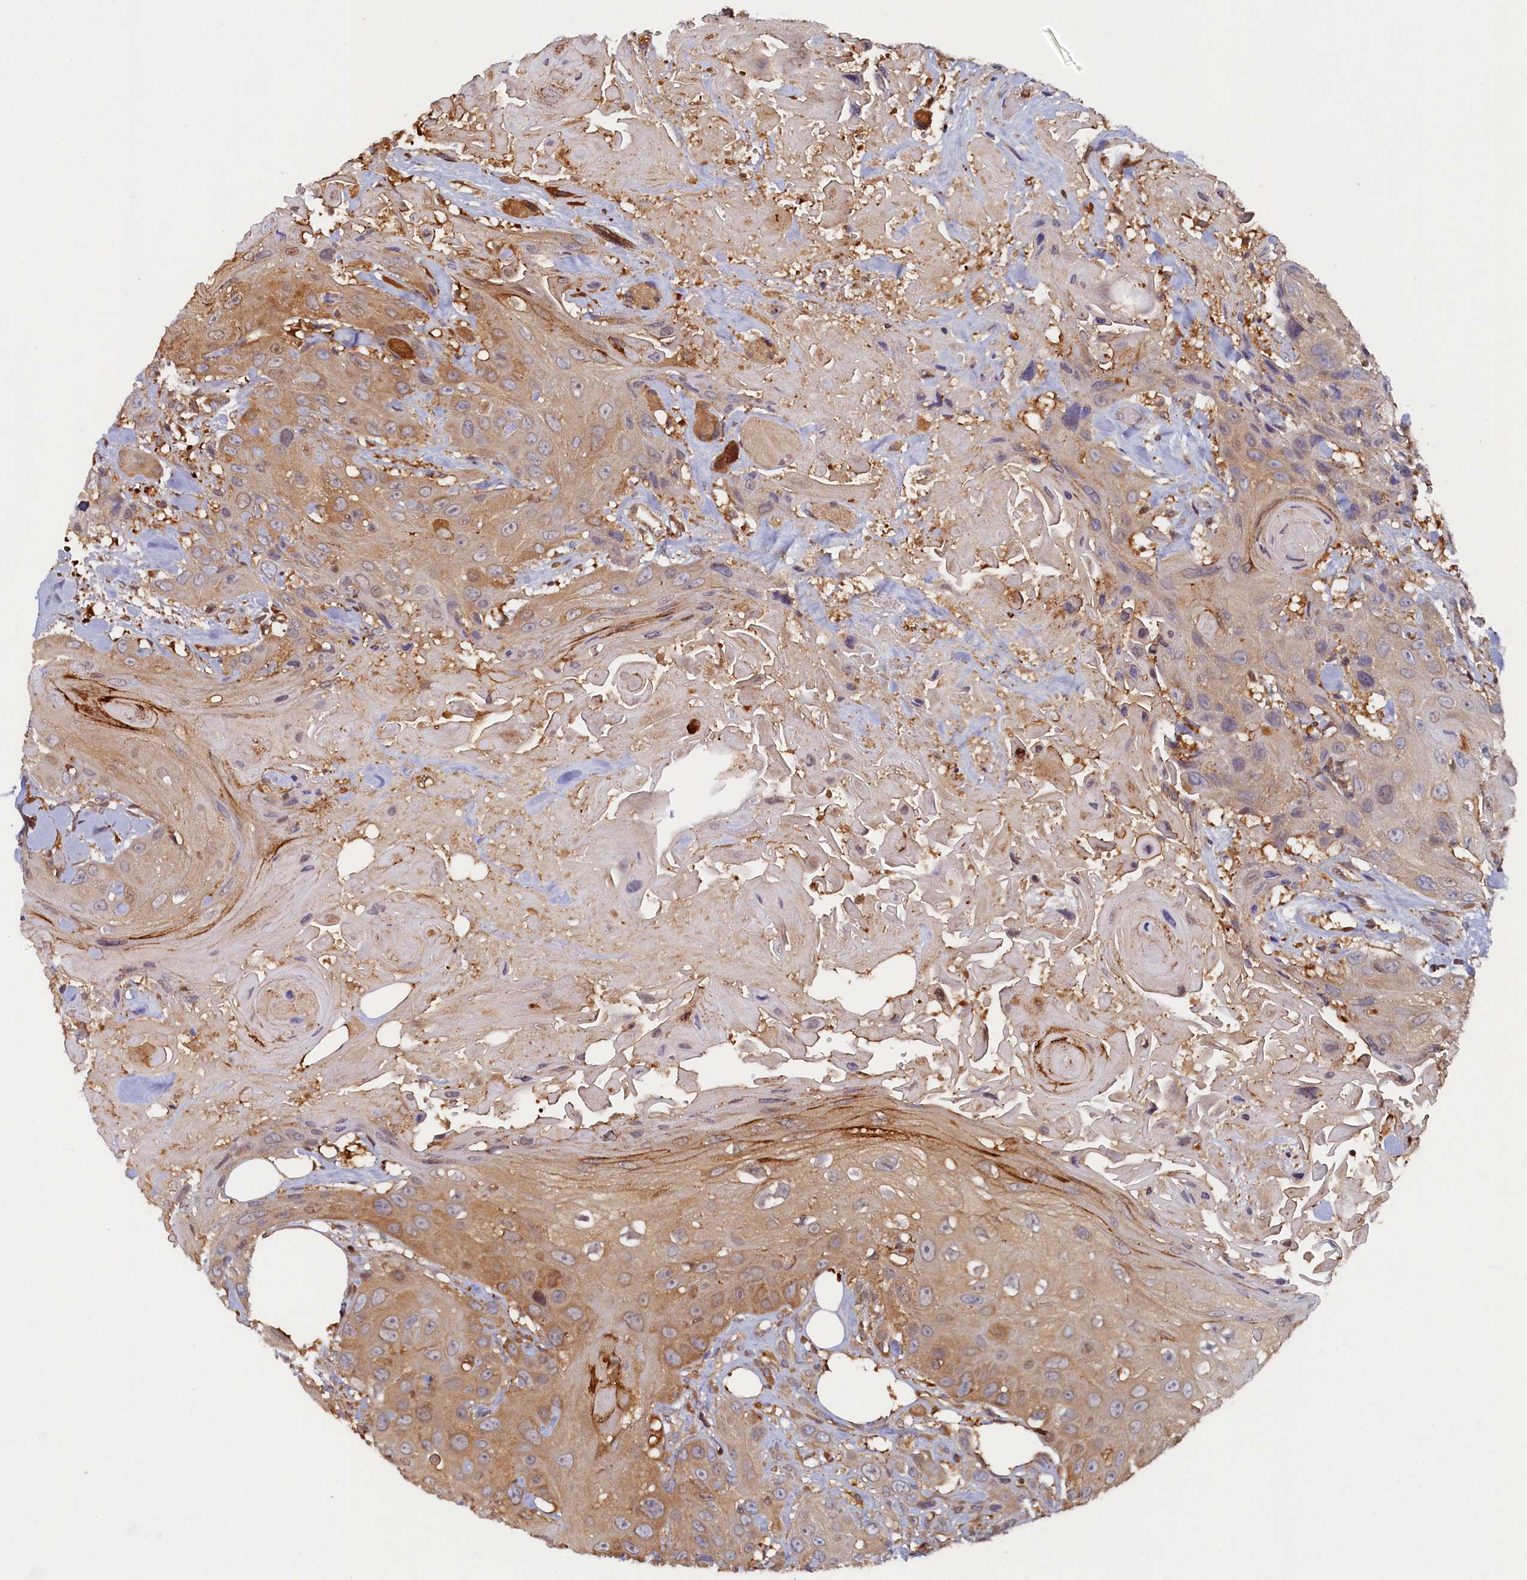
{"staining": {"intensity": "moderate", "quantity": ">75%", "location": "cytoplasmic/membranous"}, "tissue": "head and neck cancer", "cell_type": "Tumor cells", "image_type": "cancer", "snomed": [{"axis": "morphology", "description": "Squamous cell carcinoma, NOS"}, {"axis": "topography", "description": "Head-Neck"}], "caption": "This micrograph exhibits immunohistochemistry staining of human head and neck cancer (squamous cell carcinoma), with medium moderate cytoplasmic/membranous expression in about >75% of tumor cells.", "gene": "TIMM8B", "patient": {"sex": "male", "age": 81}}